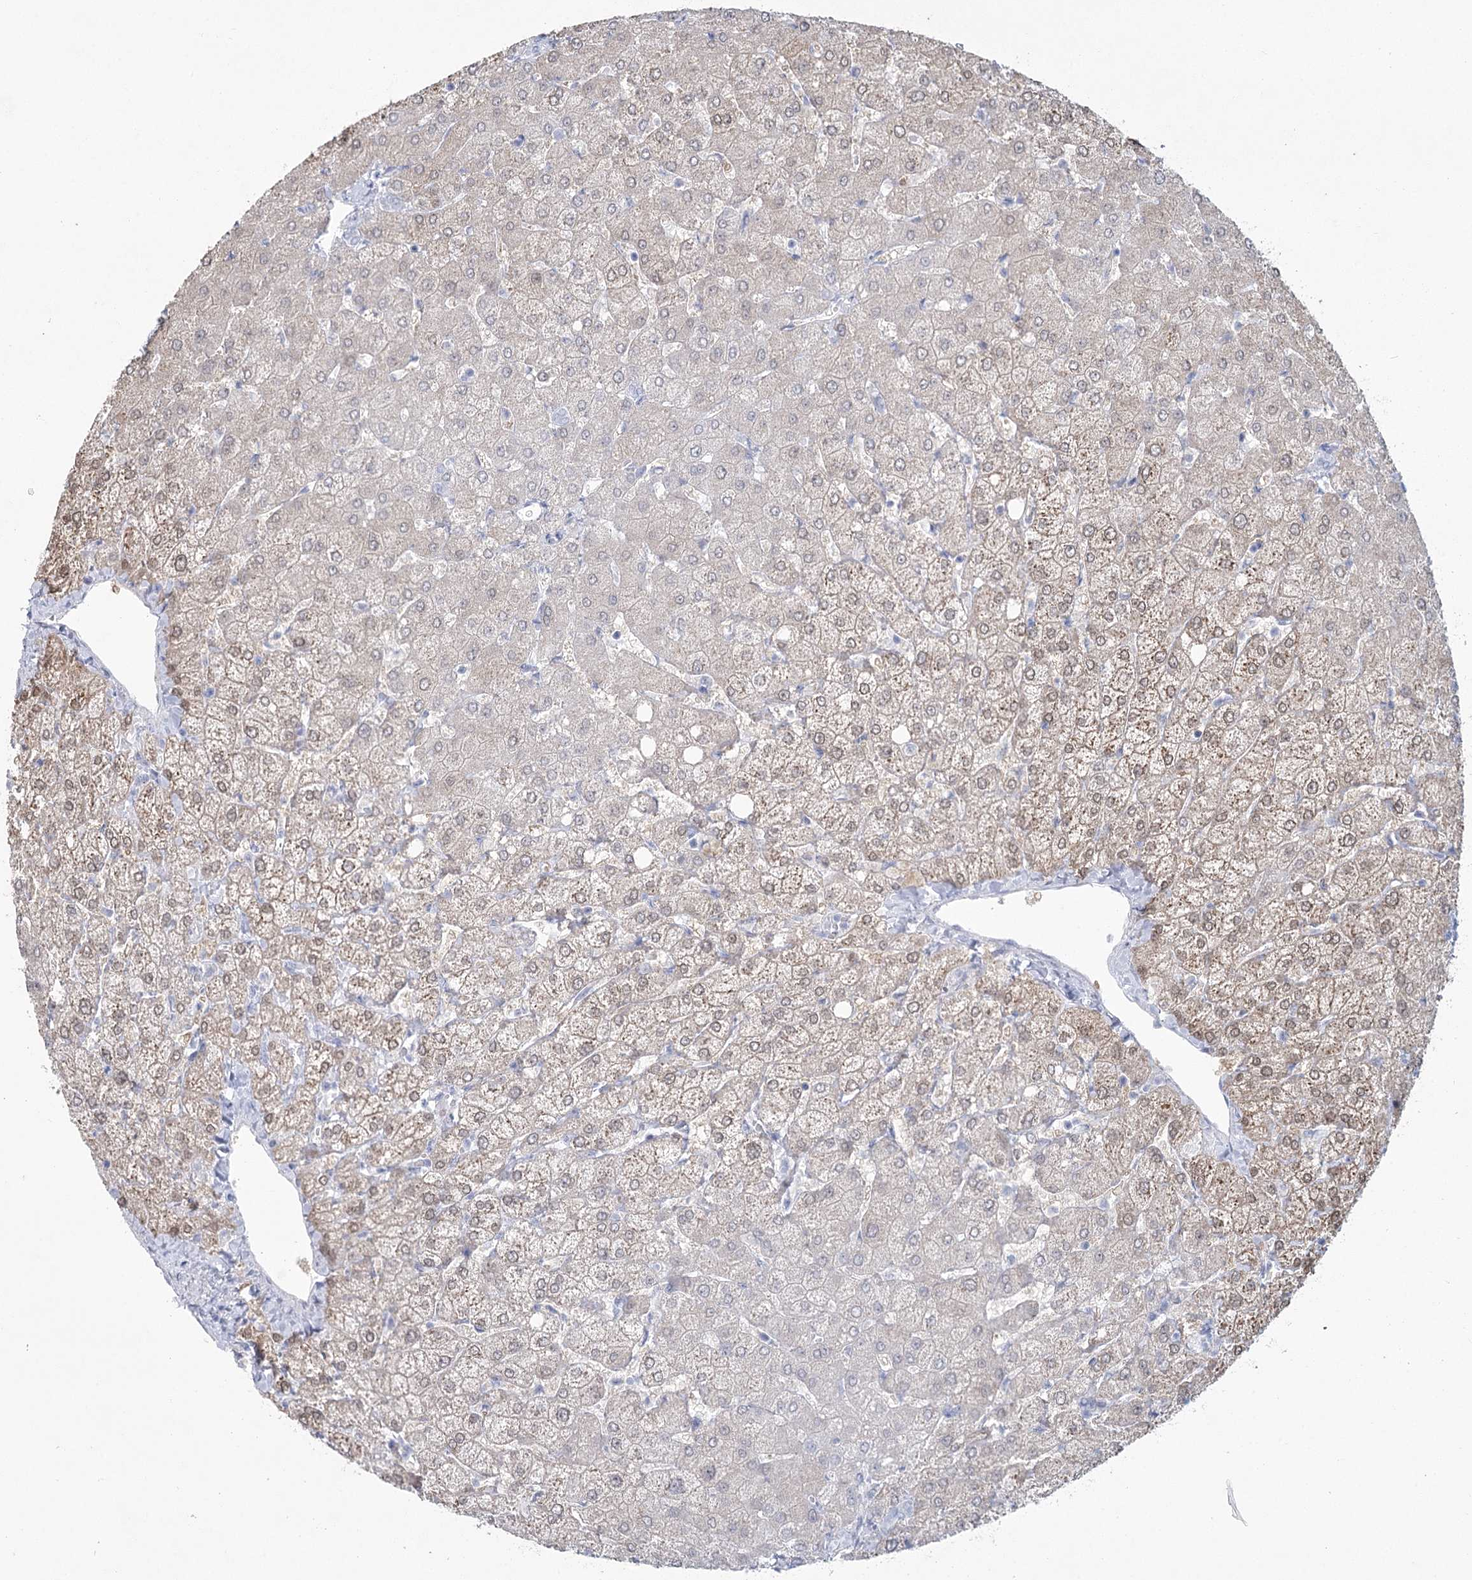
{"staining": {"intensity": "negative", "quantity": "none", "location": "none"}, "tissue": "liver", "cell_type": "Cholangiocytes", "image_type": "normal", "snomed": [{"axis": "morphology", "description": "Normal tissue, NOS"}, {"axis": "topography", "description": "Liver"}], "caption": "Immunohistochemistry (IHC) photomicrograph of normal liver stained for a protein (brown), which displays no staining in cholangiocytes.", "gene": "CCDC88A", "patient": {"sex": "female", "age": 54}}